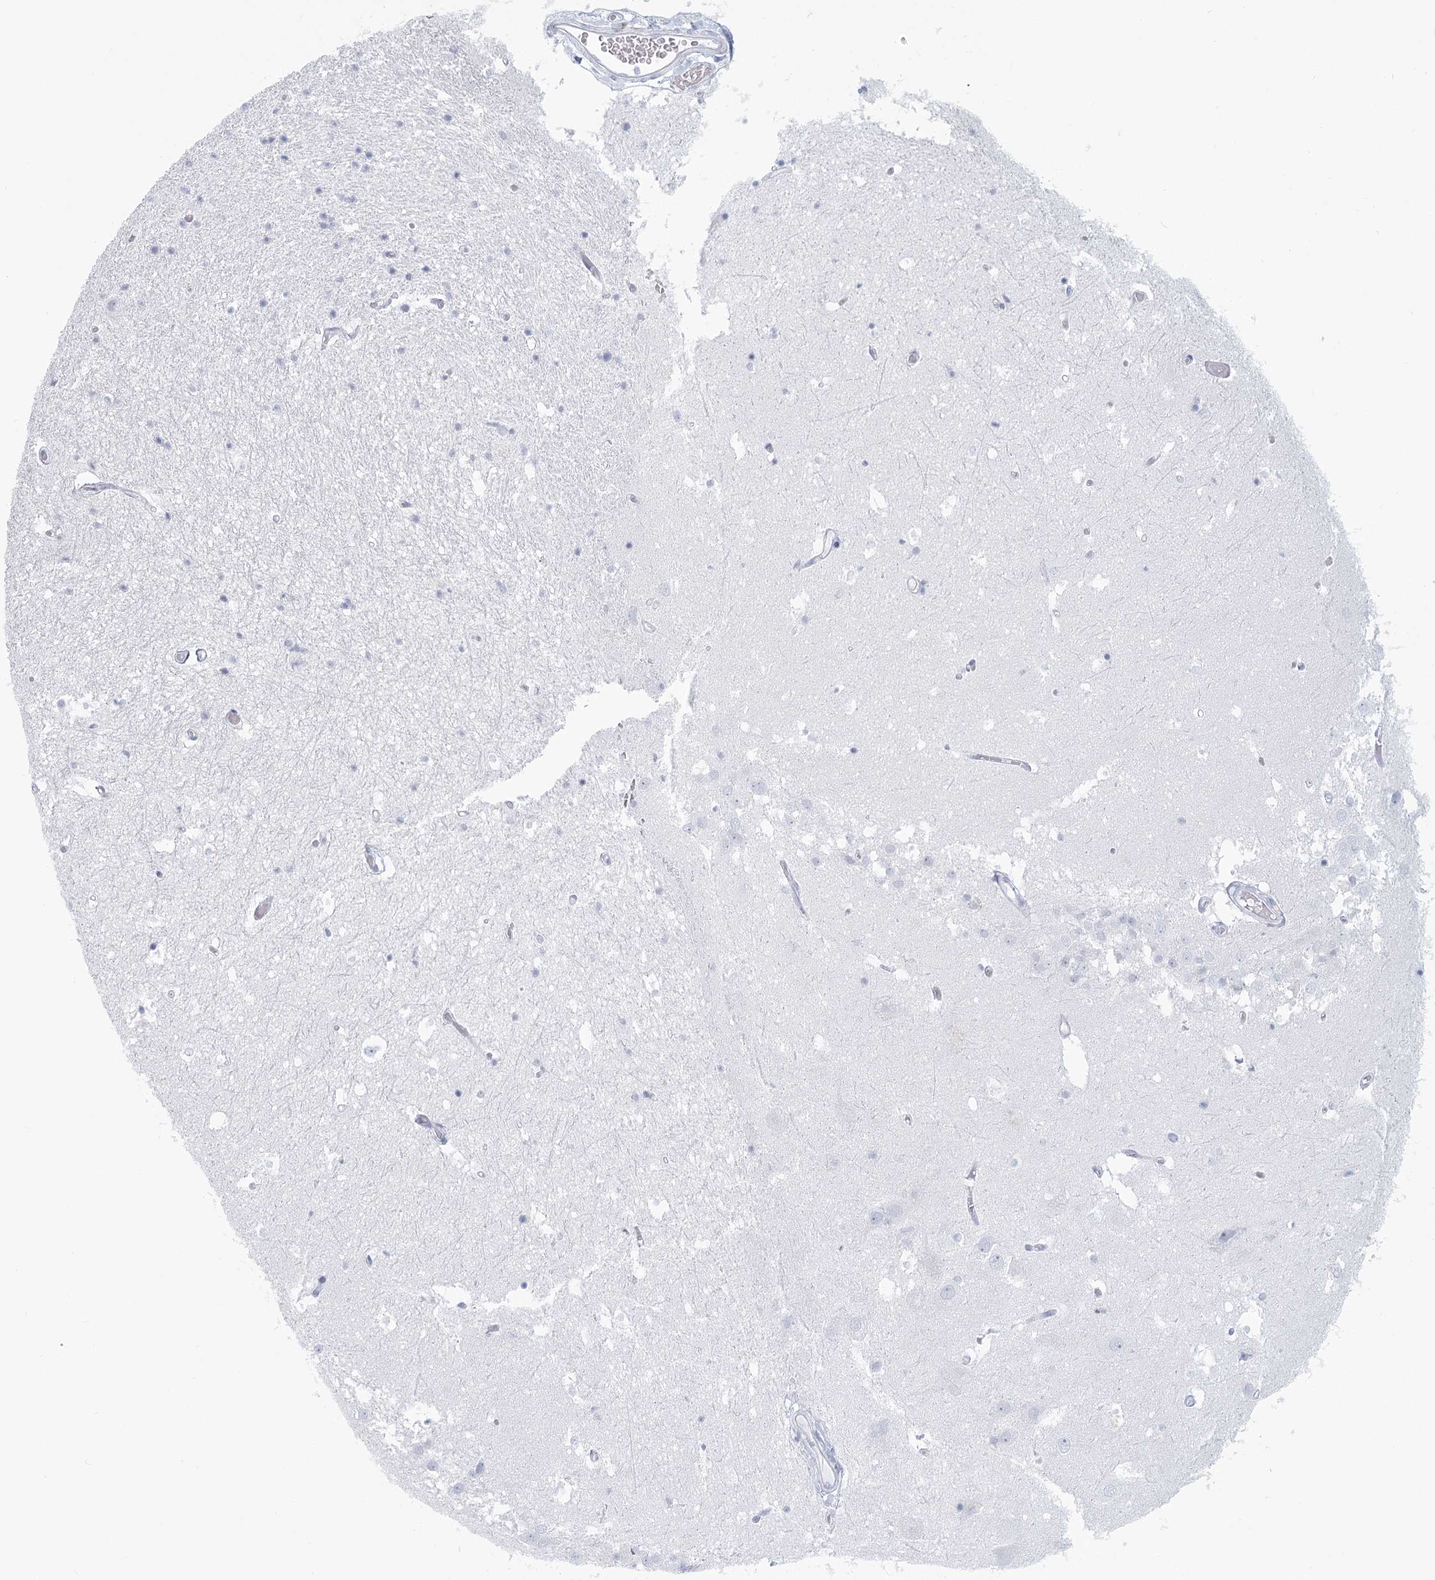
{"staining": {"intensity": "negative", "quantity": "none", "location": "none"}, "tissue": "hippocampus", "cell_type": "Glial cells", "image_type": "normal", "snomed": [{"axis": "morphology", "description": "Normal tissue, NOS"}, {"axis": "topography", "description": "Hippocampus"}], "caption": "Hippocampus stained for a protein using IHC displays no positivity glial cells.", "gene": "WNT8B", "patient": {"sex": "female", "age": 52}}